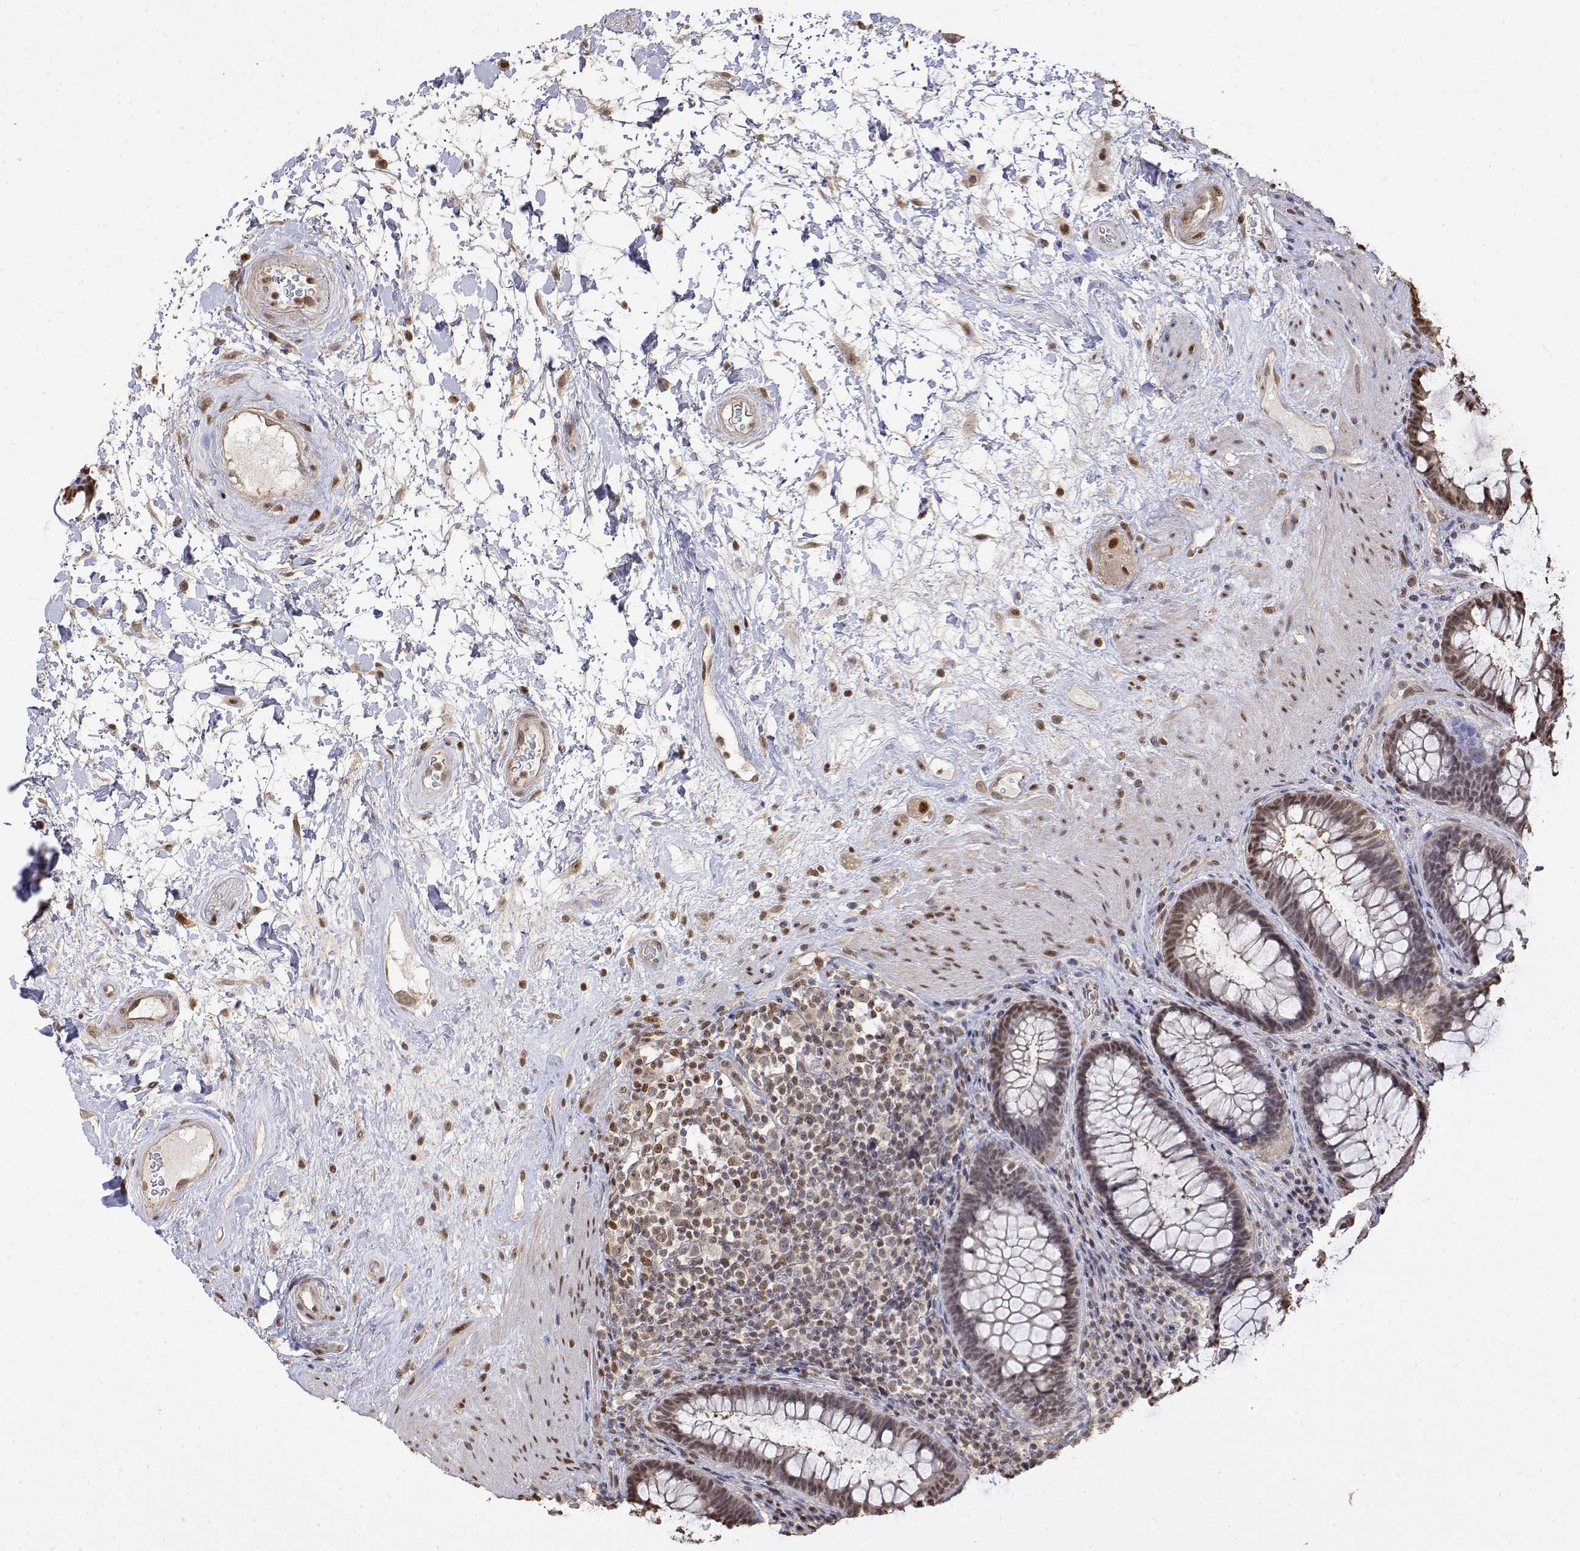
{"staining": {"intensity": "weak", "quantity": ">75%", "location": "nuclear"}, "tissue": "rectum", "cell_type": "Glandular cells", "image_type": "normal", "snomed": [{"axis": "morphology", "description": "Normal tissue, NOS"}, {"axis": "topography", "description": "Rectum"}], "caption": "Unremarkable rectum displays weak nuclear expression in about >75% of glandular cells (DAB (3,3'-diaminobenzidine) = brown stain, brightfield microscopy at high magnification)..", "gene": "TPI1", "patient": {"sex": "male", "age": 72}}